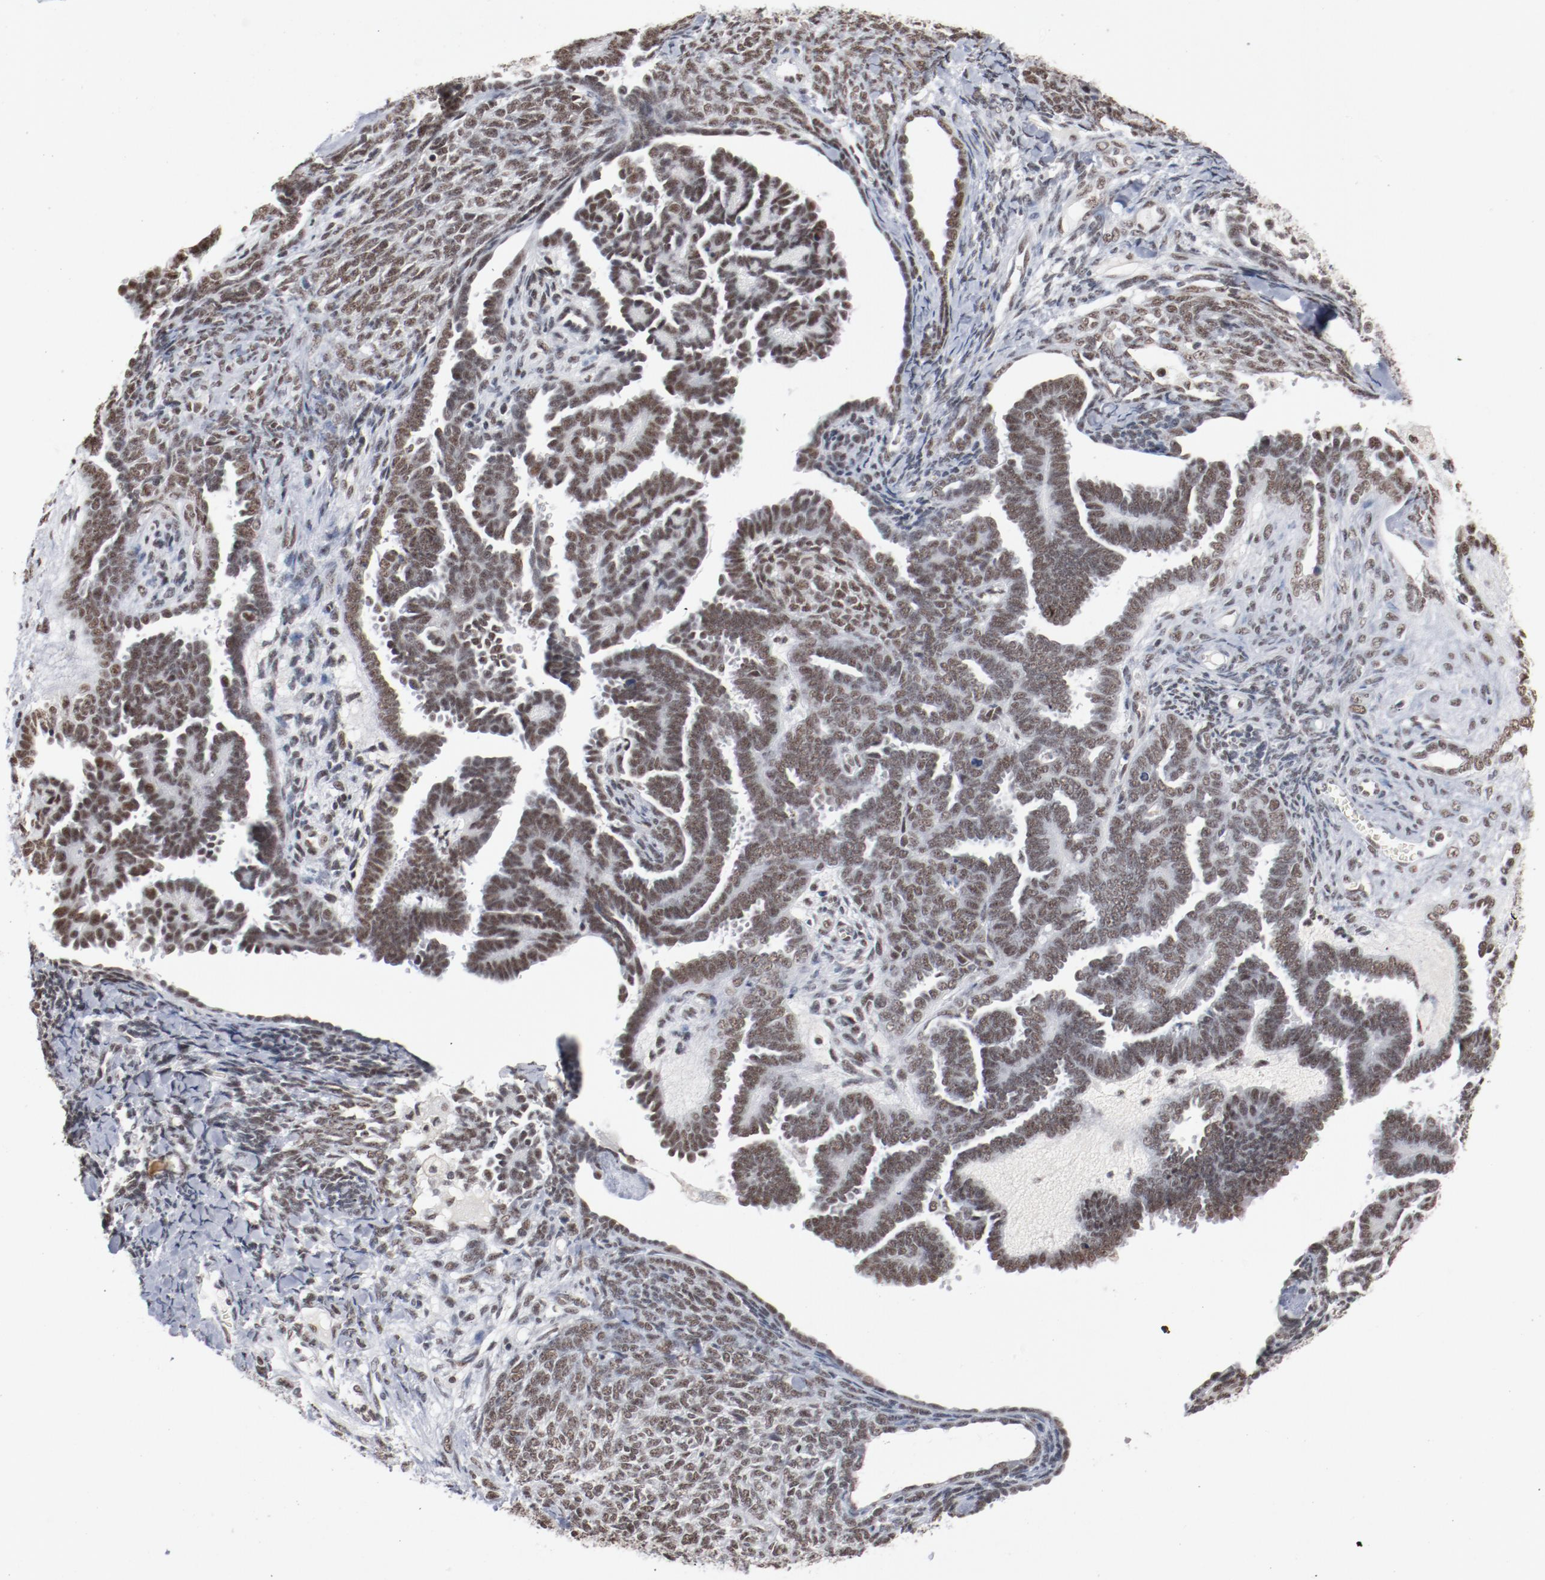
{"staining": {"intensity": "moderate", "quantity": ">75%", "location": "nuclear"}, "tissue": "endometrial cancer", "cell_type": "Tumor cells", "image_type": "cancer", "snomed": [{"axis": "morphology", "description": "Neoplasm, malignant, NOS"}, {"axis": "topography", "description": "Endometrium"}], "caption": "Tumor cells reveal medium levels of moderate nuclear staining in about >75% of cells in human endometrial neoplasm (malignant). (DAB IHC with brightfield microscopy, high magnification).", "gene": "BUB3", "patient": {"sex": "female", "age": 74}}